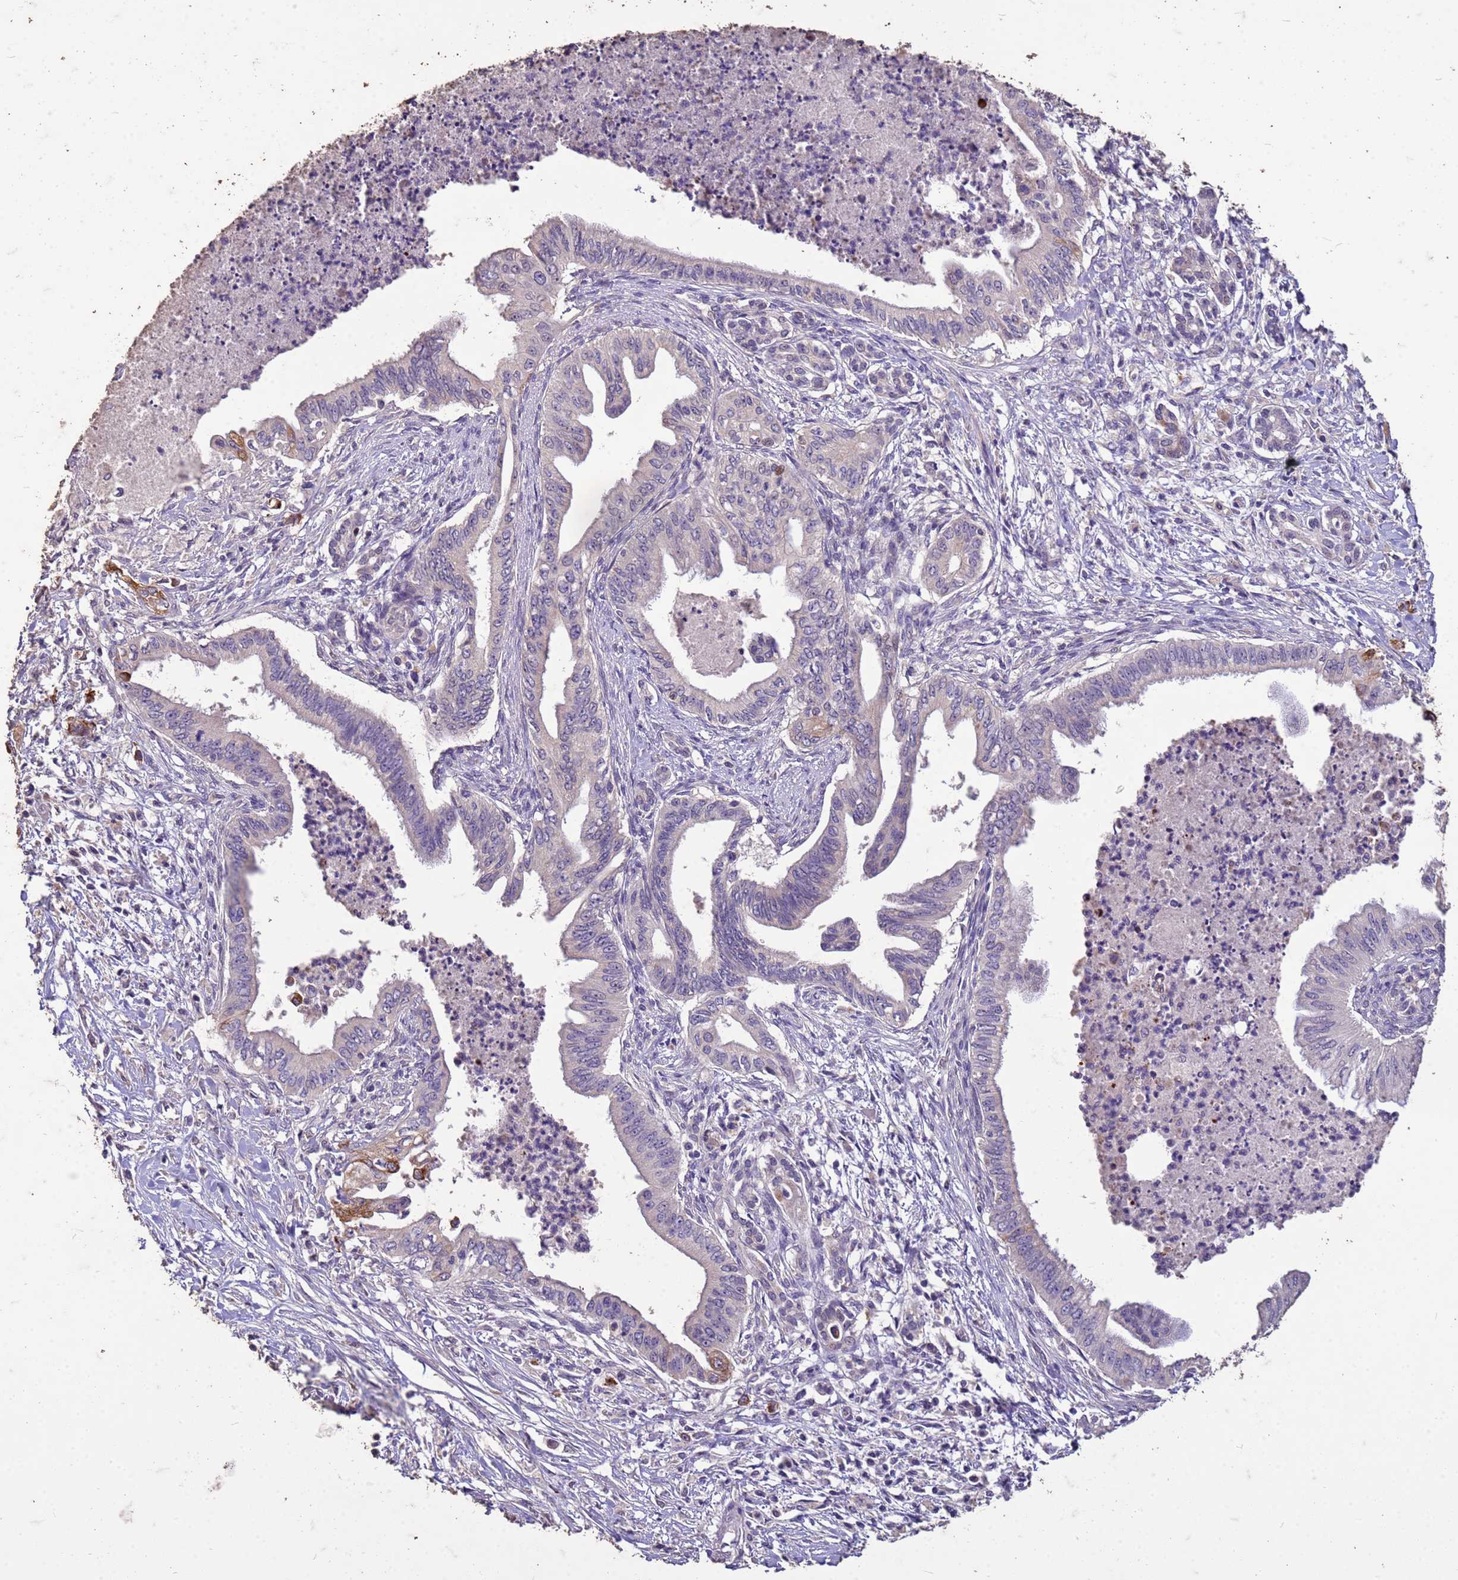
{"staining": {"intensity": "moderate", "quantity": "<25%", "location": "cytoplasmic/membranous"}, "tissue": "pancreatic cancer", "cell_type": "Tumor cells", "image_type": "cancer", "snomed": [{"axis": "morphology", "description": "Adenocarcinoma, NOS"}, {"axis": "topography", "description": "Pancreas"}], "caption": "This histopathology image shows immunohistochemistry staining of human pancreatic cancer (adenocarcinoma), with low moderate cytoplasmic/membranous positivity in about <25% of tumor cells.", "gene": "FAM184B", "patient": {"sex": "male", "age": 58}}